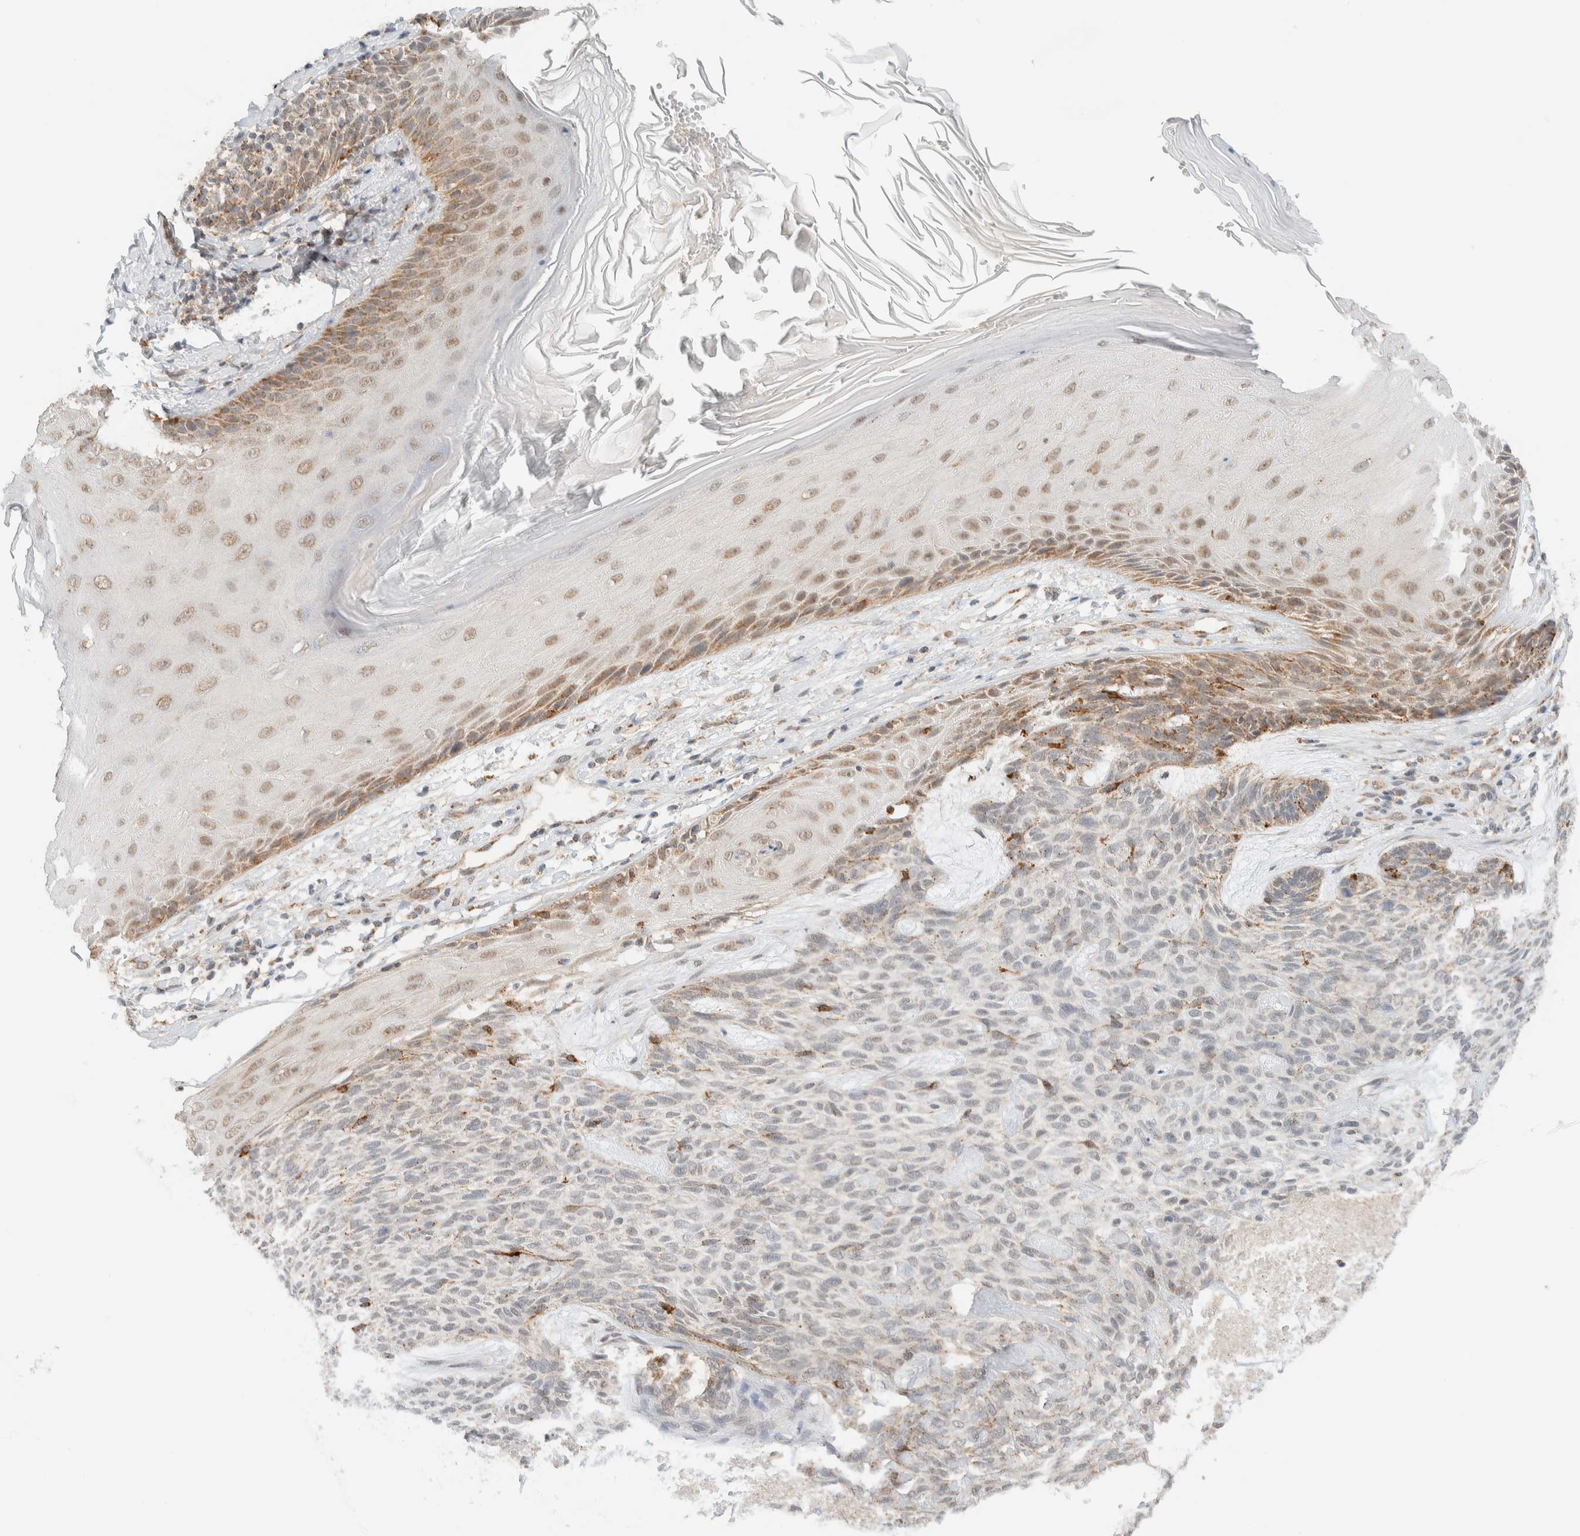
{"staining": {"intensity": "moderate", "quantity": "<25%", "location": "cytoplasmic/membranous"}, "tissue": "skin cancer", "cell_type": "Tumor cells", "image_type": "cancer", "snomed": [{"axis": "morphology", "description": "Basal cell carcinoma"}, {"axis": "topography", "description": "Skin"}], "caption": "Skin cancer tissue displays moderate cytoplasmic/membranous expression in about <25% of tumor cells", "gene": "MRPL41", "patient": {"sex": "male", "age": 55}}